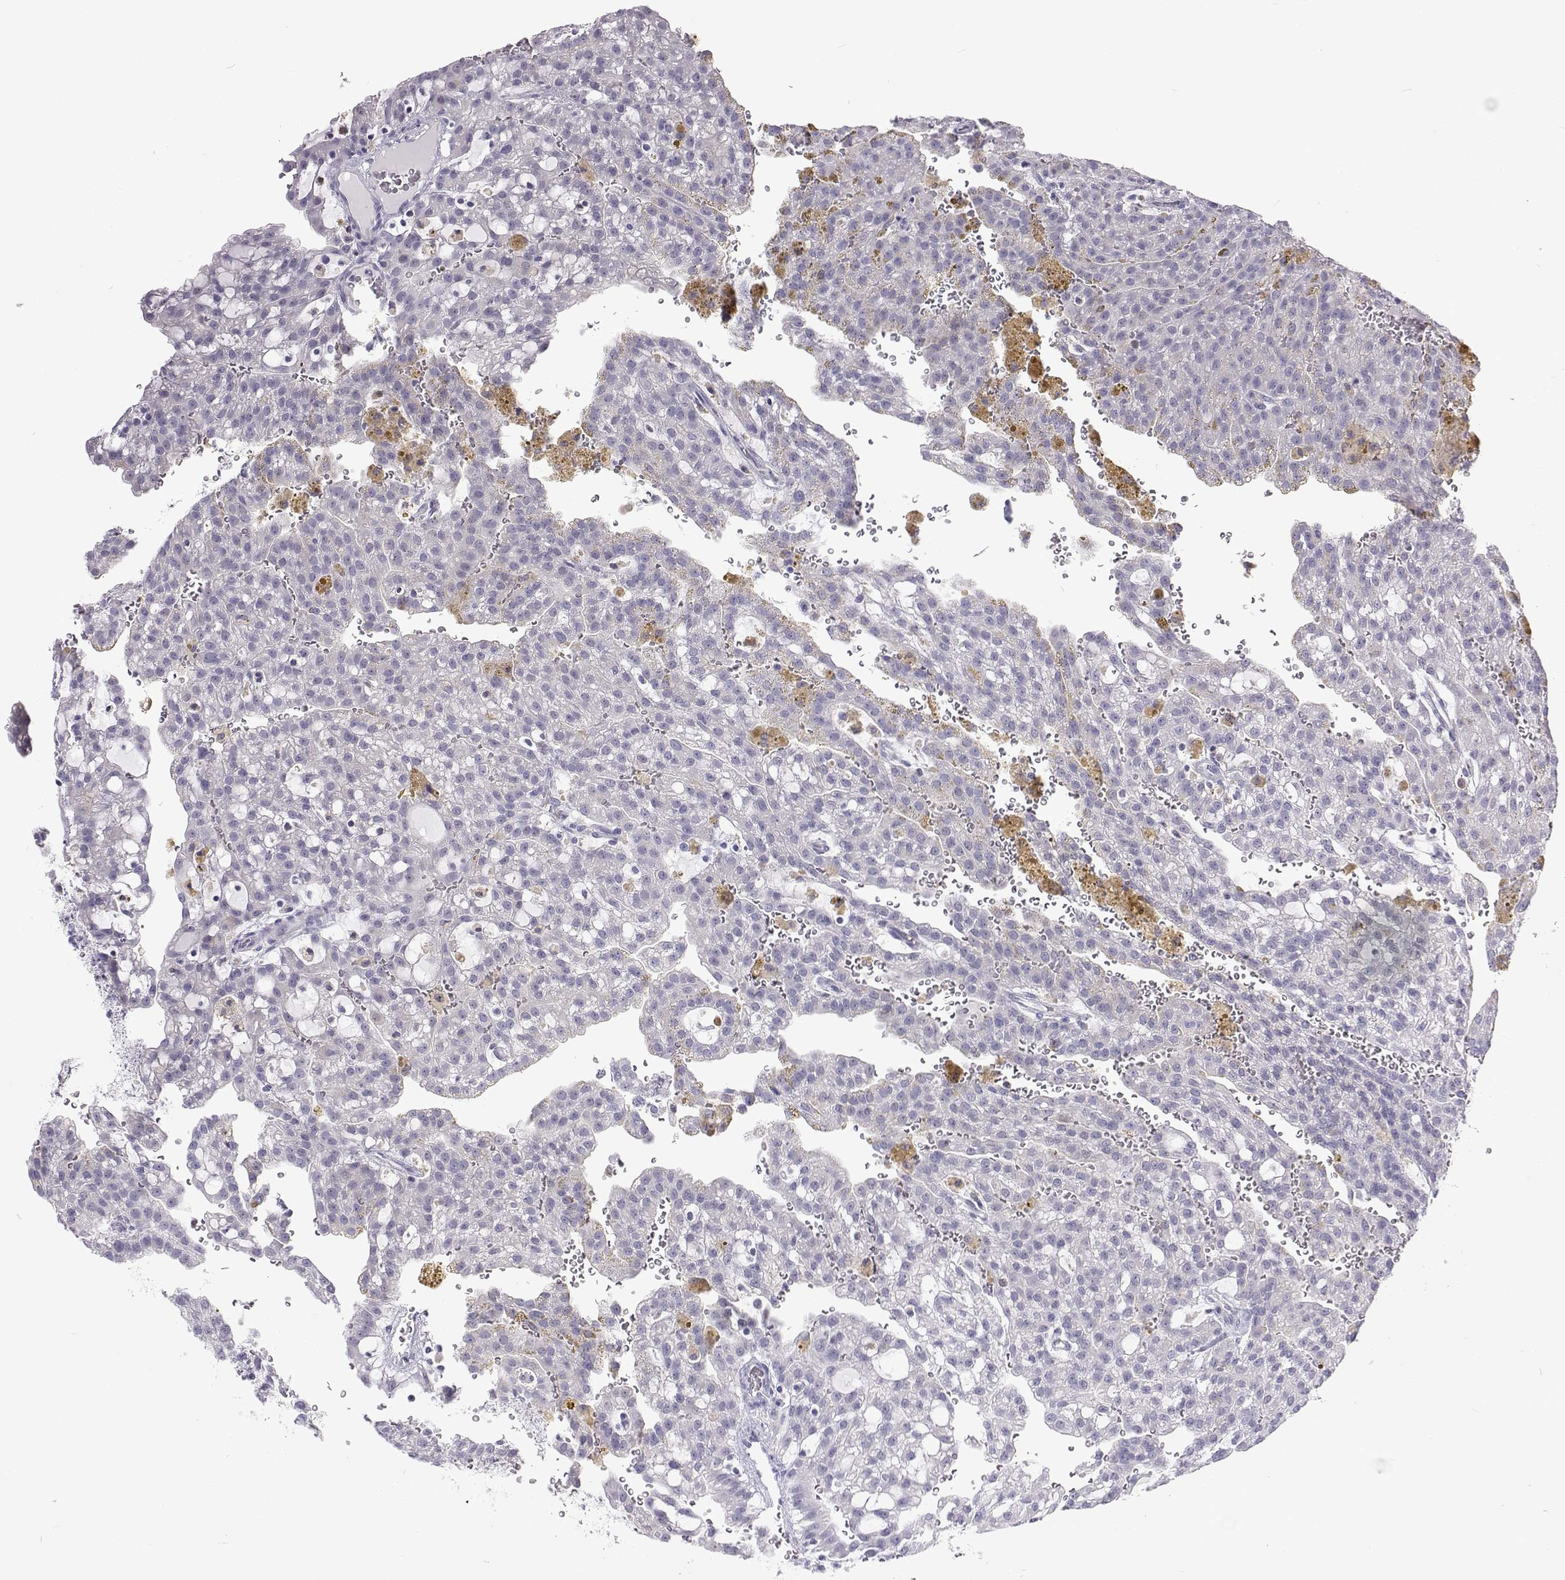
{"staining": {"intensity": "negative", "quantity": "none", "location": "none"}, "tissue": "renal cancer", "cell_type": "Tumor cells", "image_type": "cancer", "snomed": [{"axis": "morphology", "description": "Adenocarcinoma, NOS"}, {"axis": "topography", "description": "Kidney"}], "caption": "IHC of human renal adenocarcinoma displays no positivity in tumor cells.", "gene": "GALM", "patient": {"sex": "male", "age": 63}}